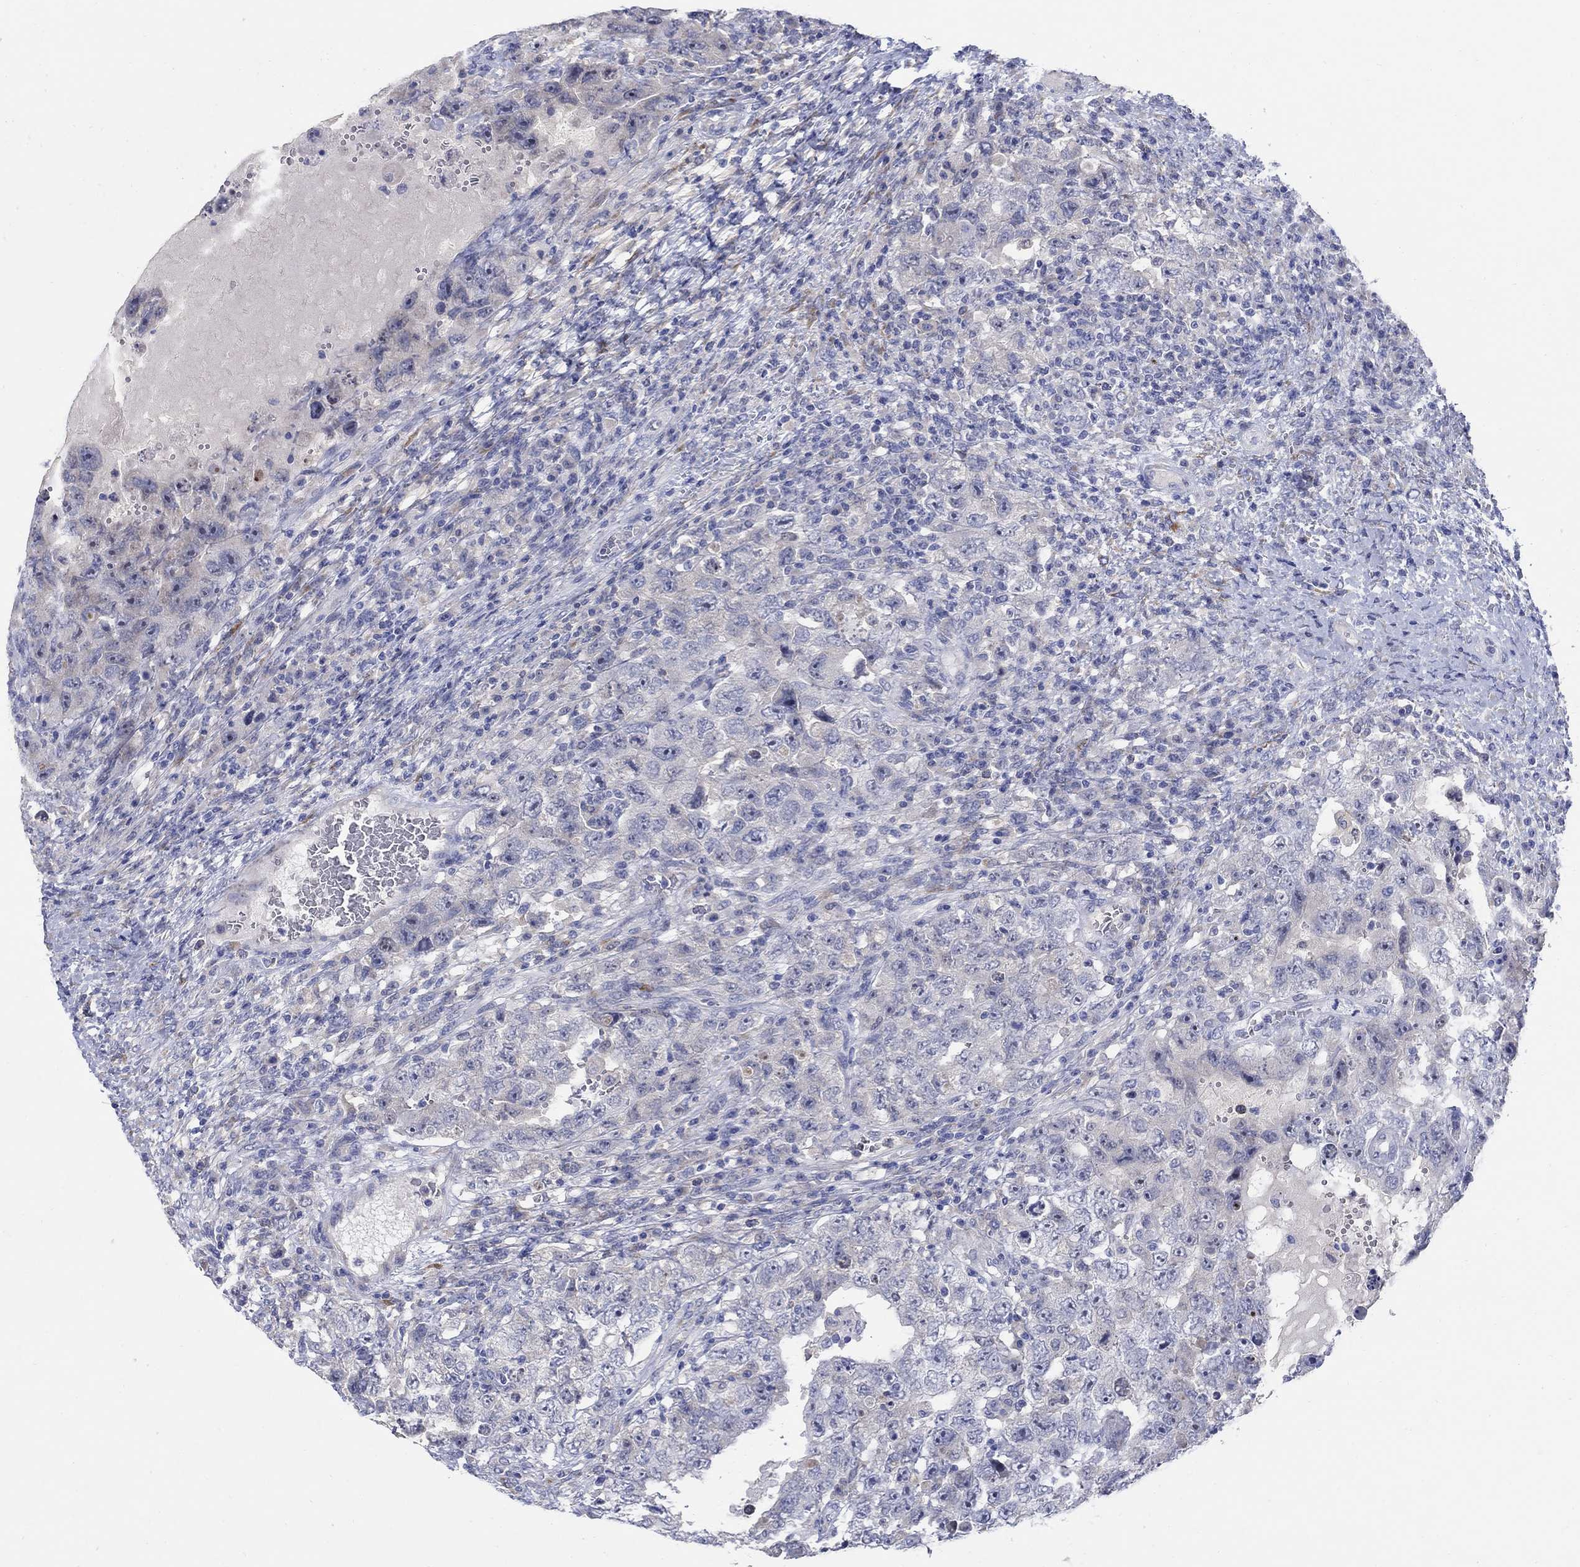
{"staining": {"intensity": "negative", "quantity": "none", "location": "none"}, "tissue": "testis cancer", "cell_type": "Tumor cells", "image_type": "cancer", "snomed": [{"axis": "morphology", "description": "Carcinoma, Embryonal, NOS"}, {"axis": "topography", "description": "Testis"}], "caption": "High power microscopy photomicrograph of an immunohistochemistry (IHC) image of embryonal carcinoma (testis), revealing no significant staining in tumor cells.", "gene": "REEP2", "patient": {"sex": "male", "age": 26}}